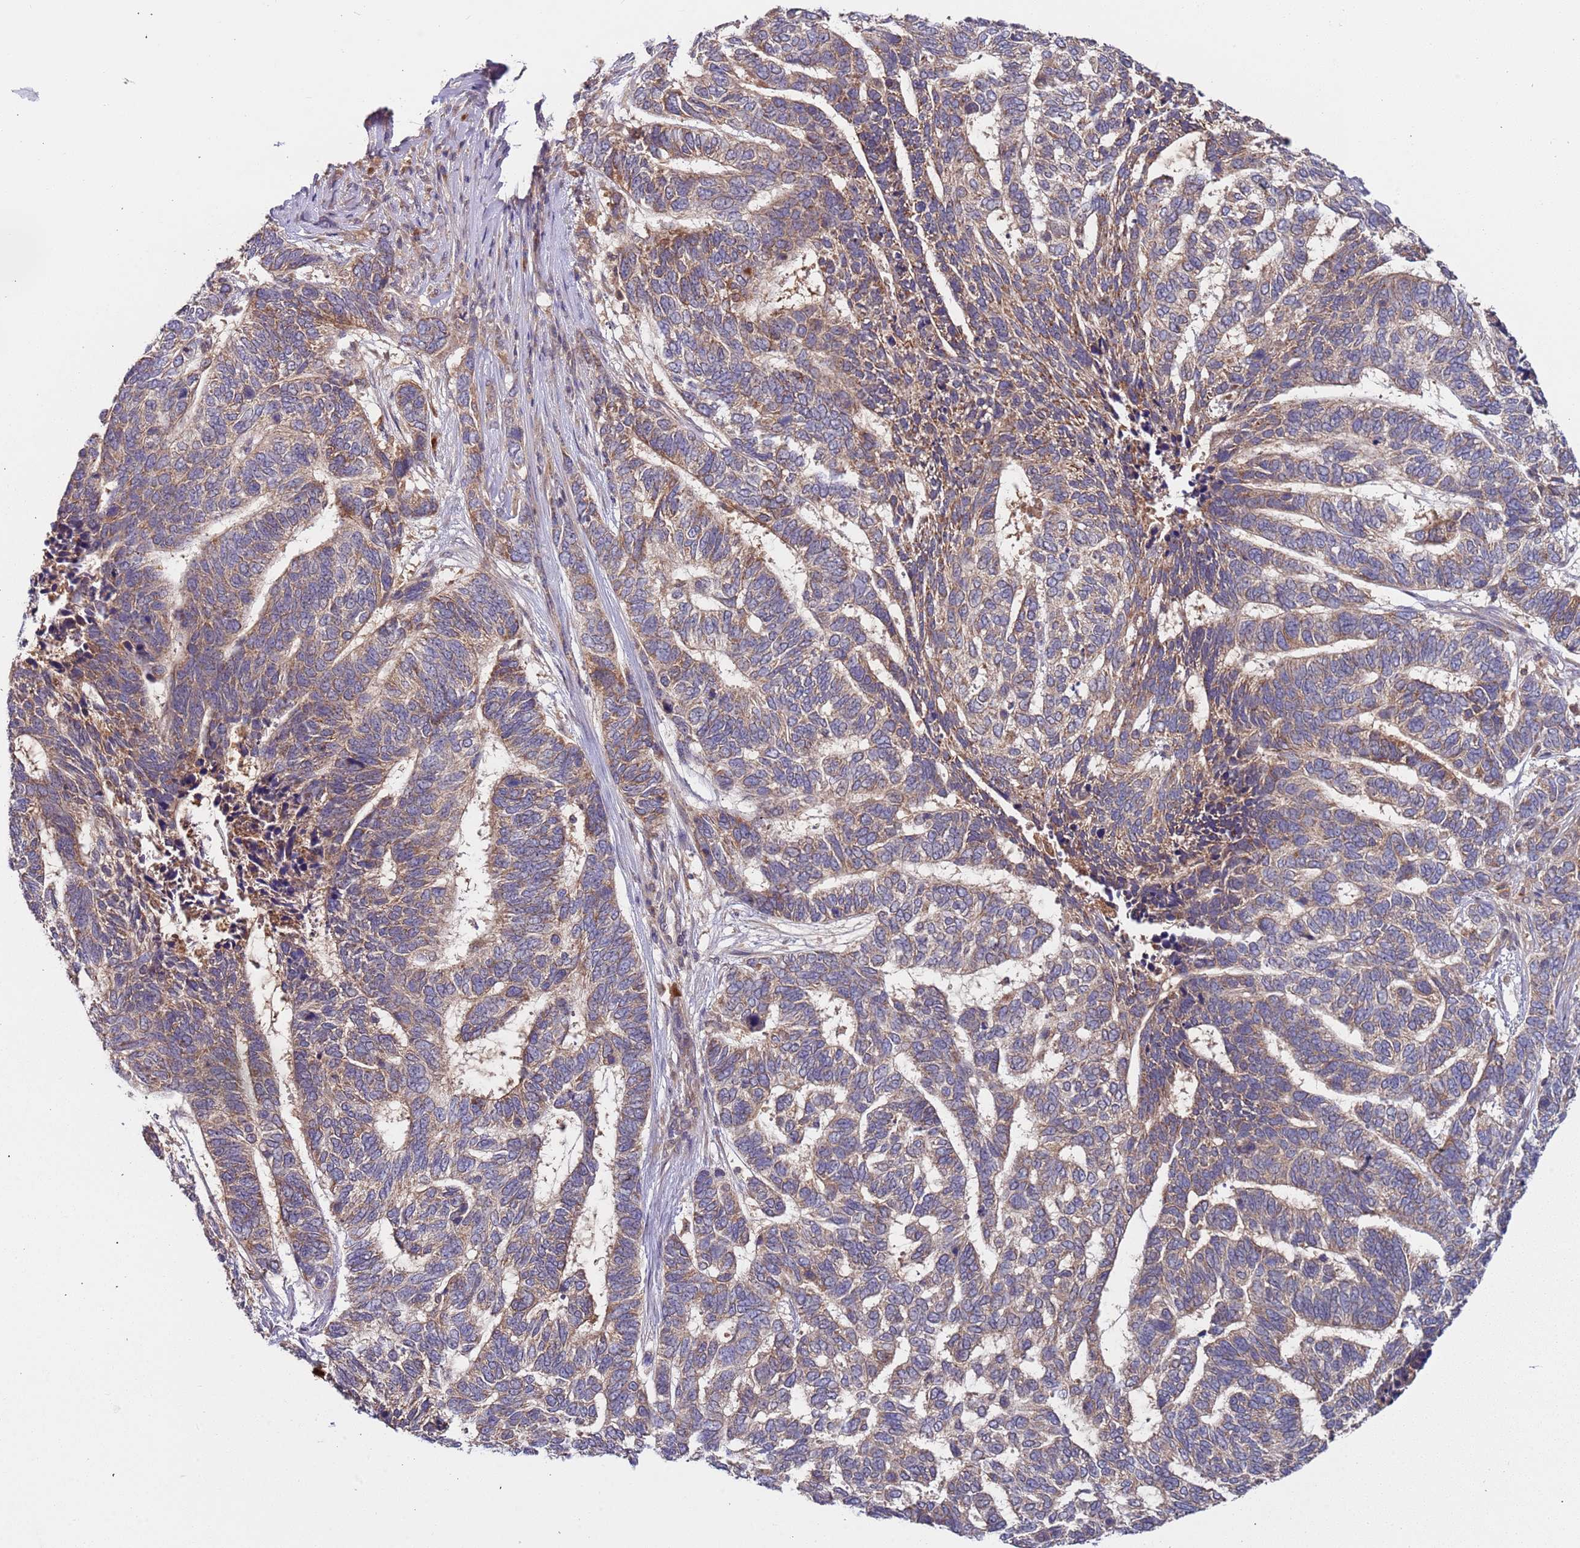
{"staining": {"intensity": "weak", "quantity": ">75%", "location": "cytoplasmic/membranous"}, "tissue": "skin cancer", "cell_type": "Tumor cells", "image_type": "cancer", "snomed": [{"axis": "morphology", "description": "Basal cell carcinoma"}, {"axis": "topography", "description": "Skin"}], "caption": "Immunohistochemistry histopathology image of human skin cancer stained for a protein (brown), which shows low levels of weak cytoplasmic/membranous expression in about >75% of tumor cells.", "gene": "OR5A2", "patient": {"sex": "female", "age": 65}}